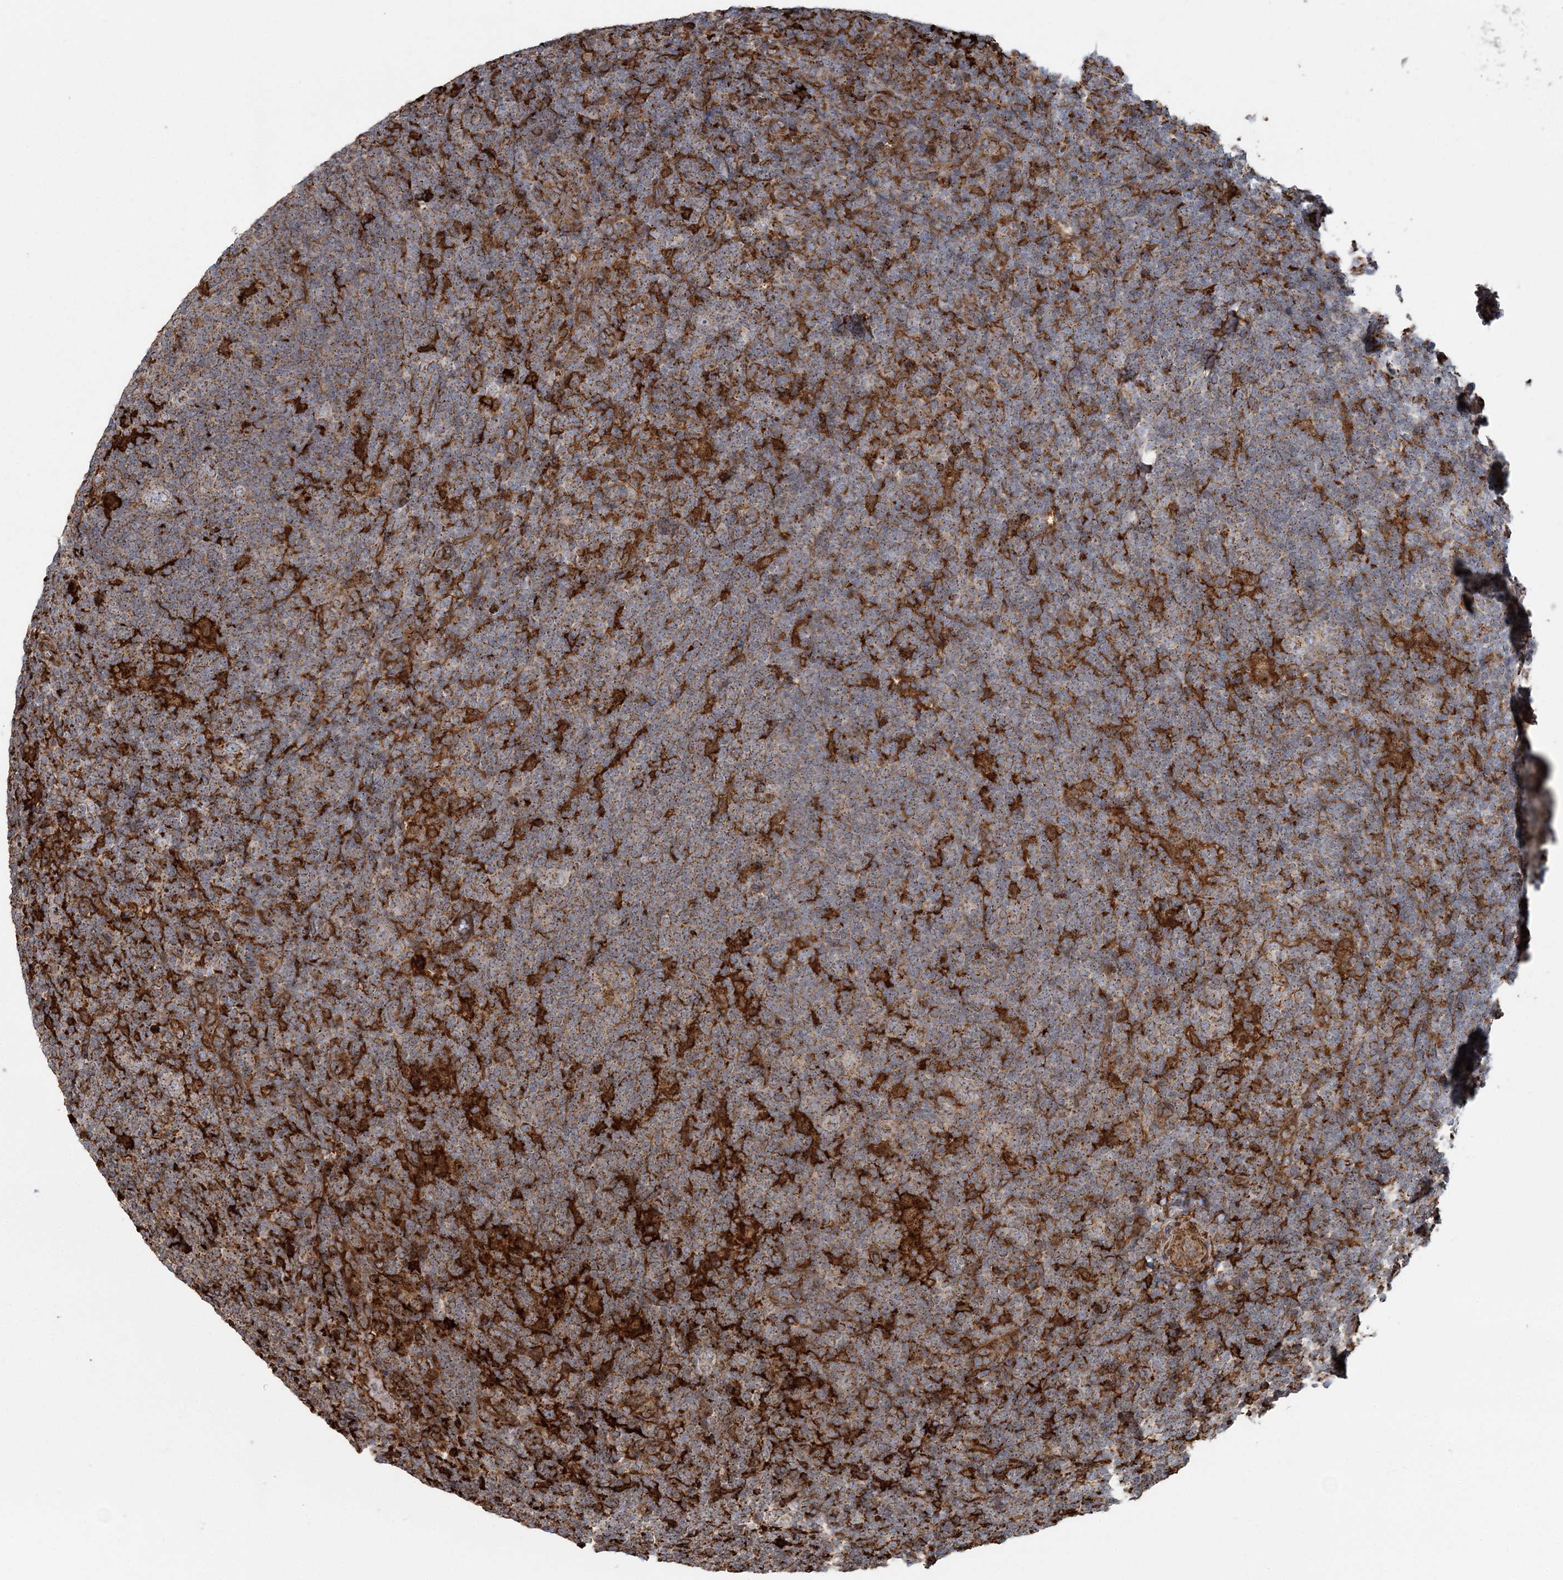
{"staining": {"intensity": "moderate", "quantity": "25%-75%", "location": "cytoplasmic/membranous"}, "tissue": "lymphoma", "cell_type": "Tumor cells", "image_type": "cancer", "snomed": [{"axis": "morphology", "description": "Hodgkin's disease, NOS"}, {"axis": "topography", "description": "Lymph node"}], "caption": "A brown stain labels moderate cytoplasmic/membranous positivity of a protein in human Hodgkin's disease tumor cells. (DAB IHC, brown staining for protein, blue staining for nuclei).", "gene": "TRAF3IP2", "patient": {"sex": "female", "age": 57}}